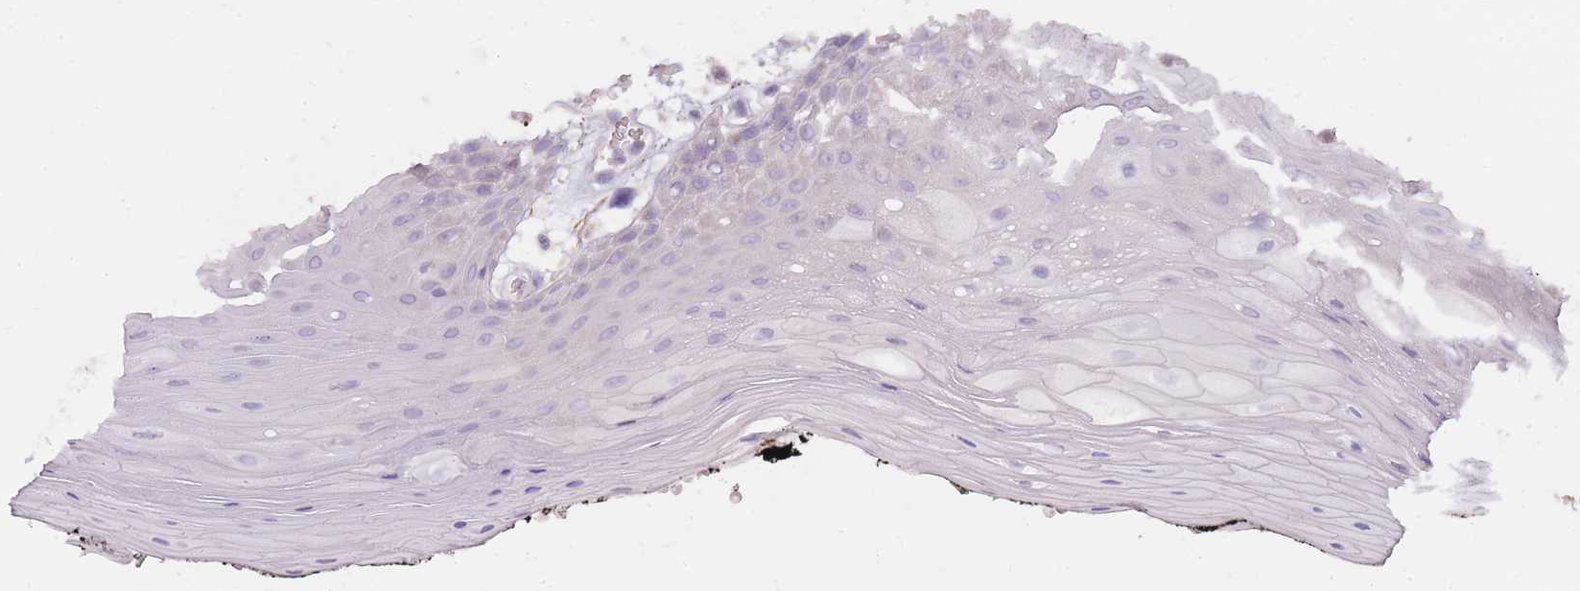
{"staining": {"intensity": "moderate", "quantity": "<25%", "location": "cytoplasmic/membranous"}, "tissue": "oral mucosa", "cell_type": "Squamous epithelial cells", "image_type": "normal", "snomed": [{"axis": "morphology", "description": "Normal tissue, NOS"}, {"axis": "topography", "description": "Oral tissue"}, {"axis": "topography", "description": "Tounge, NOS"}], "caption": "Protein analysis of benign oral mucosa exhibits moderate cytoplasmic/membranous staining in about <25% of squamous epithelial cells. (Stains: DAB (3,3'-diaminobenzidine) in brown, nuclei in blue, Microscopy: brightfield microscopy at high magnification).", "gene": "AP3M1", "patient": {"sex": "female", "age": 59}}